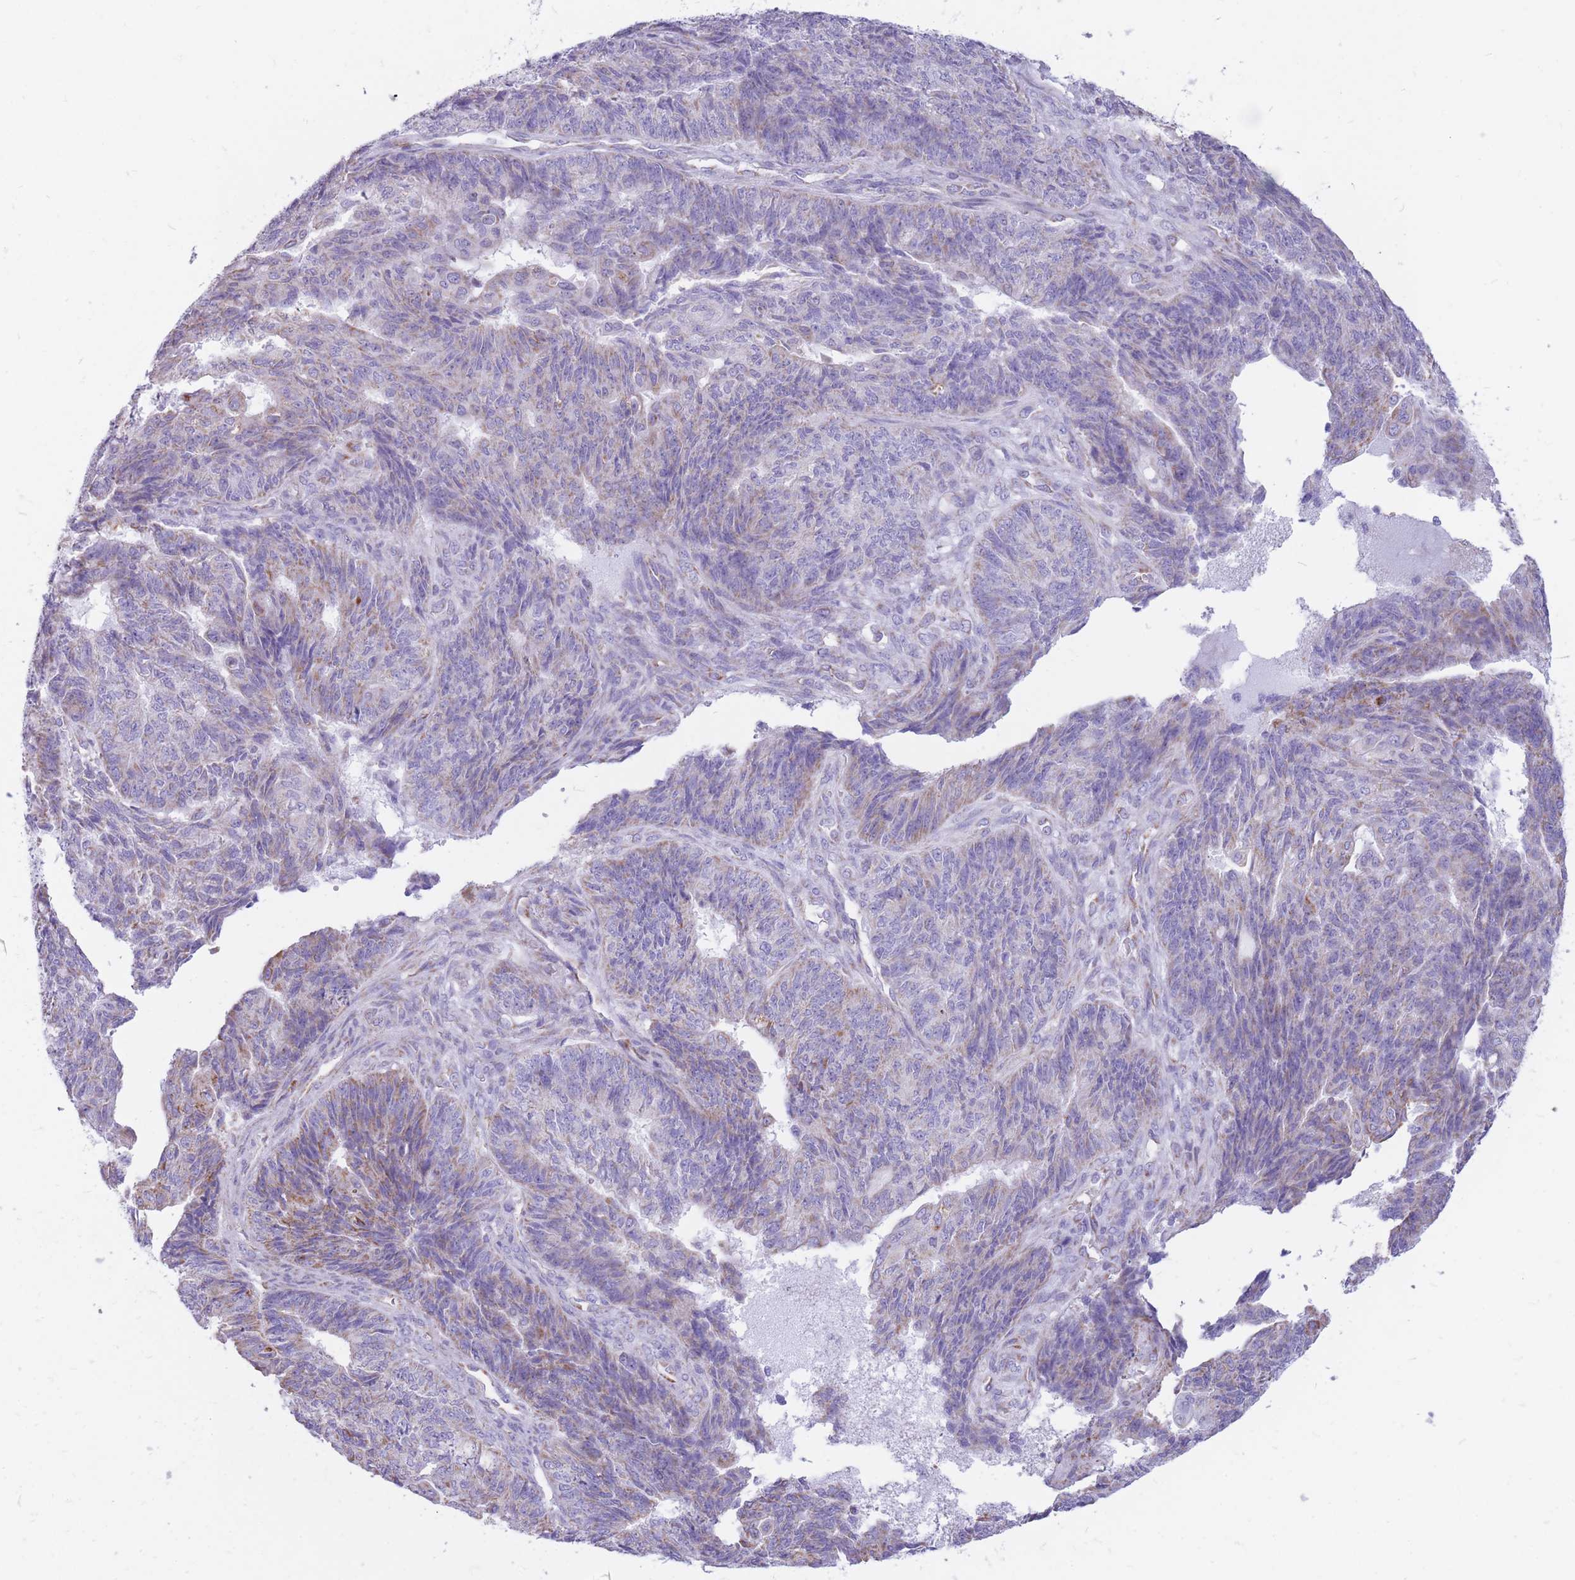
{"staining": {"intensity": "weak", "quantity": "<25%", "location": "cytoplasmic/membranous"}, "tissue": "endometrial cancer", "cell_type": "Tumor cells", "image_type": "cancer", "snomed": [{"axis": "morphology", "description": "Adenocarcinoma, NOS"}, {"axis": "topography", "description": "Endometrium"}], "caption": "This image is of endometrial adenocarcinoma stained with immunohistochemistry (IHC) to label a protein in brown with the nuclei are counter-stained blue. There is no staining in tumor cells.", "gene": "PCSK1", "patient": {"sex": "female", "age": 32}}